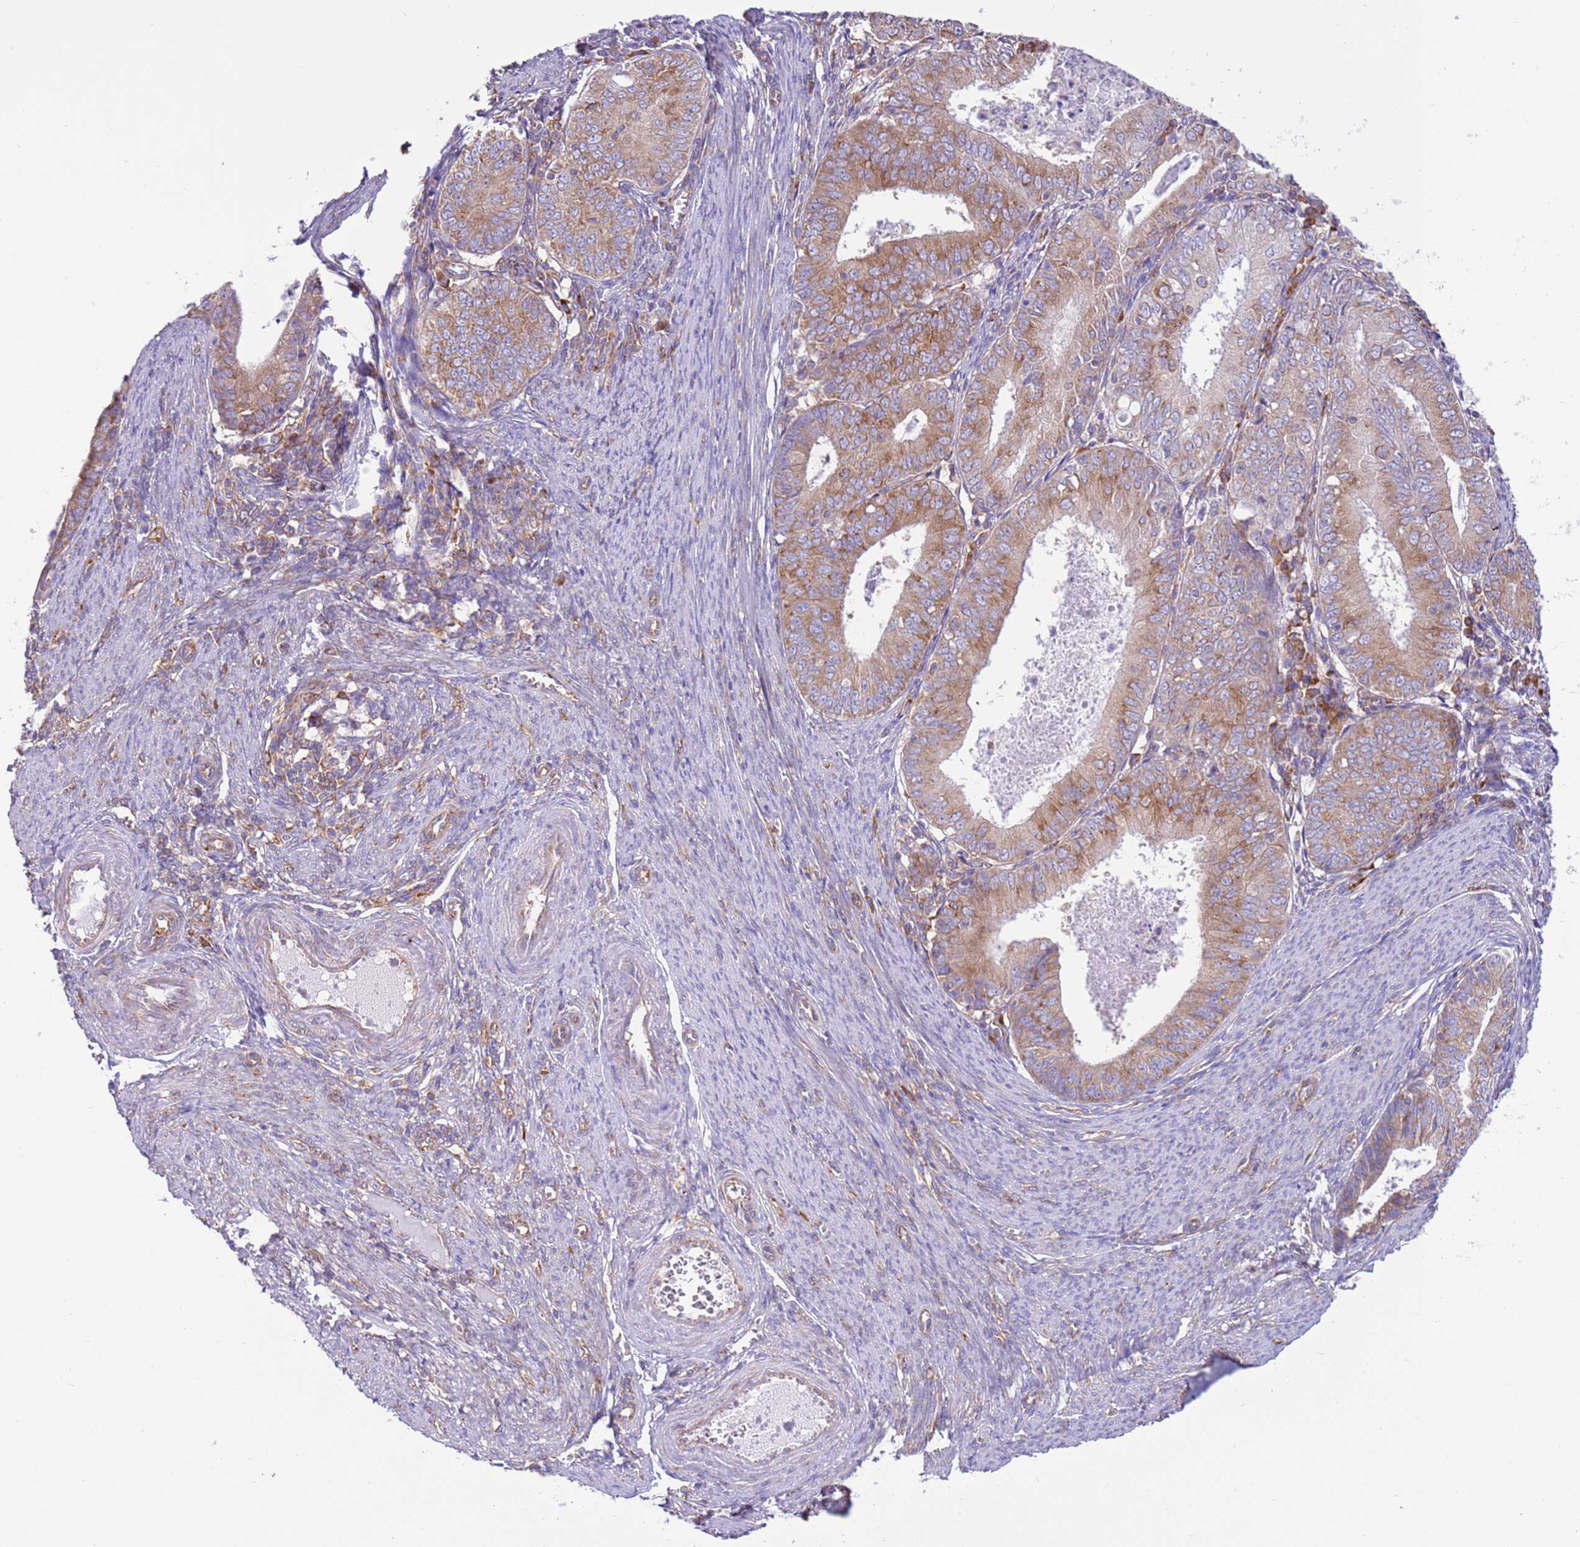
{"staining": {"intensity": "moderate", "quantity": "25%-75%", "location": "cytoplasmic/membranous"}, "tissue": "endometrial cancer", "cell_type": "Tumor cells", "image_type": "cancer", "snomed": [{"axis": "morphology", "description": "Adenocarcinoma, NOS"}, {"axis": "topography", "description": "Endometrium"}], "caption": "Brown immunohistochemical staining in human adenocarcinoma (endometrial) exhibits moderate cytoplasmic/membranous positivity in about 25%-75% of tumor cells.", "gene": "VARS1", "patient": {"sex": "female", "age": 57}}